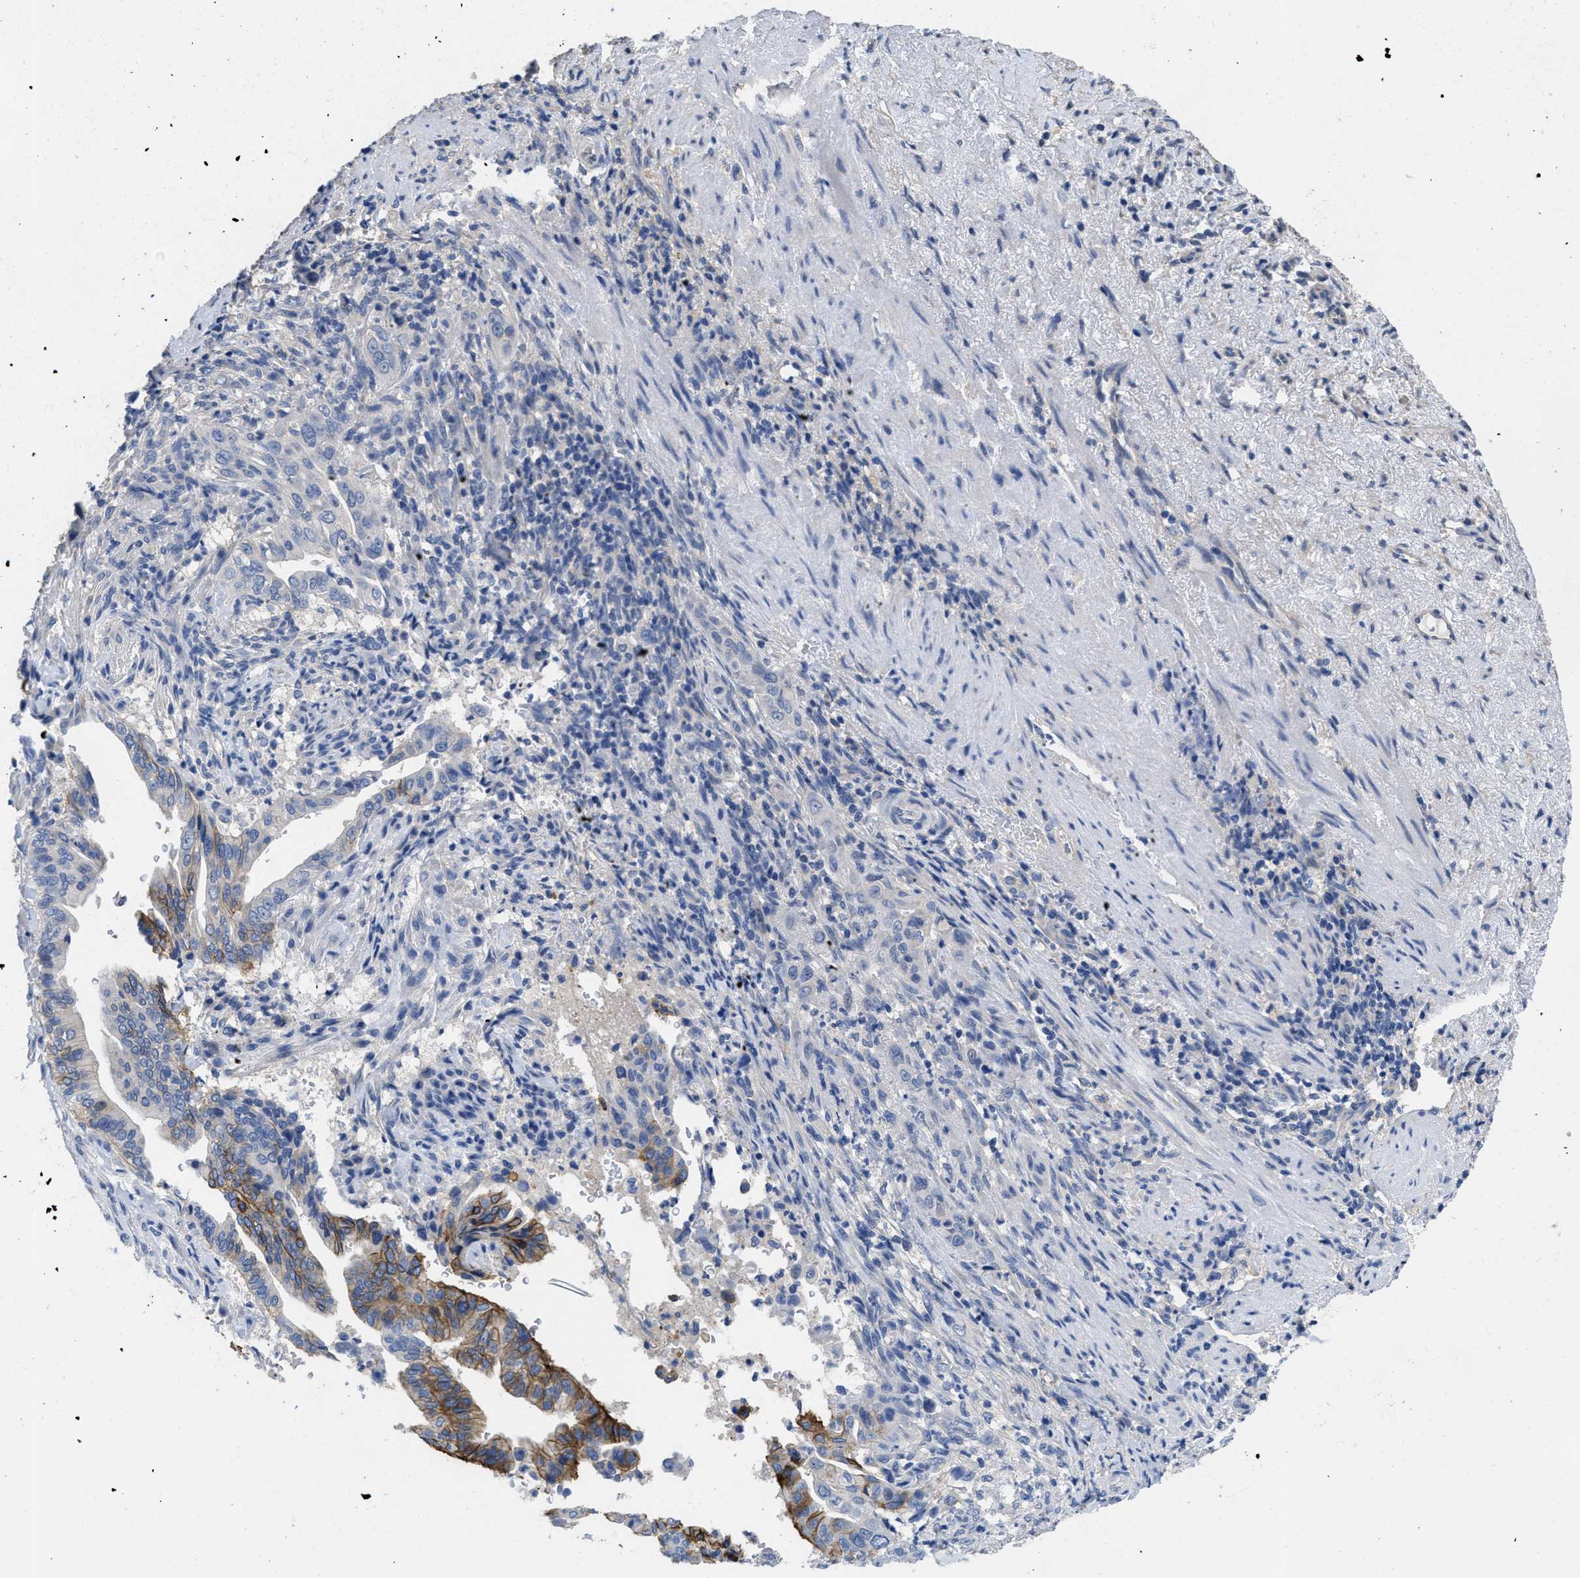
{"staining": {"intensity": "moderate", "quantity": "25%-75%", "location": "cytoplasmic/membranous"}, "tissue": "liver cancer", "cell_type": "Tumor cells", "image_type": "cancer", "snomed": [{"axis": "morphology", "description": "Cholangiocarcinoma"}, {"axis": "topography", "description": "Liver"}], "caption": "Brown immunohistochemical staining in human liver cholangiocarcinoma reveals moderate cytoplasmic/membranous expression in approximately 25%-75% of tumor cells. (DAB IHC, brown staining for protein, blue staining for nuclei).", "gene": "CA9", "patient": {"sex": "female", "age": 67}}